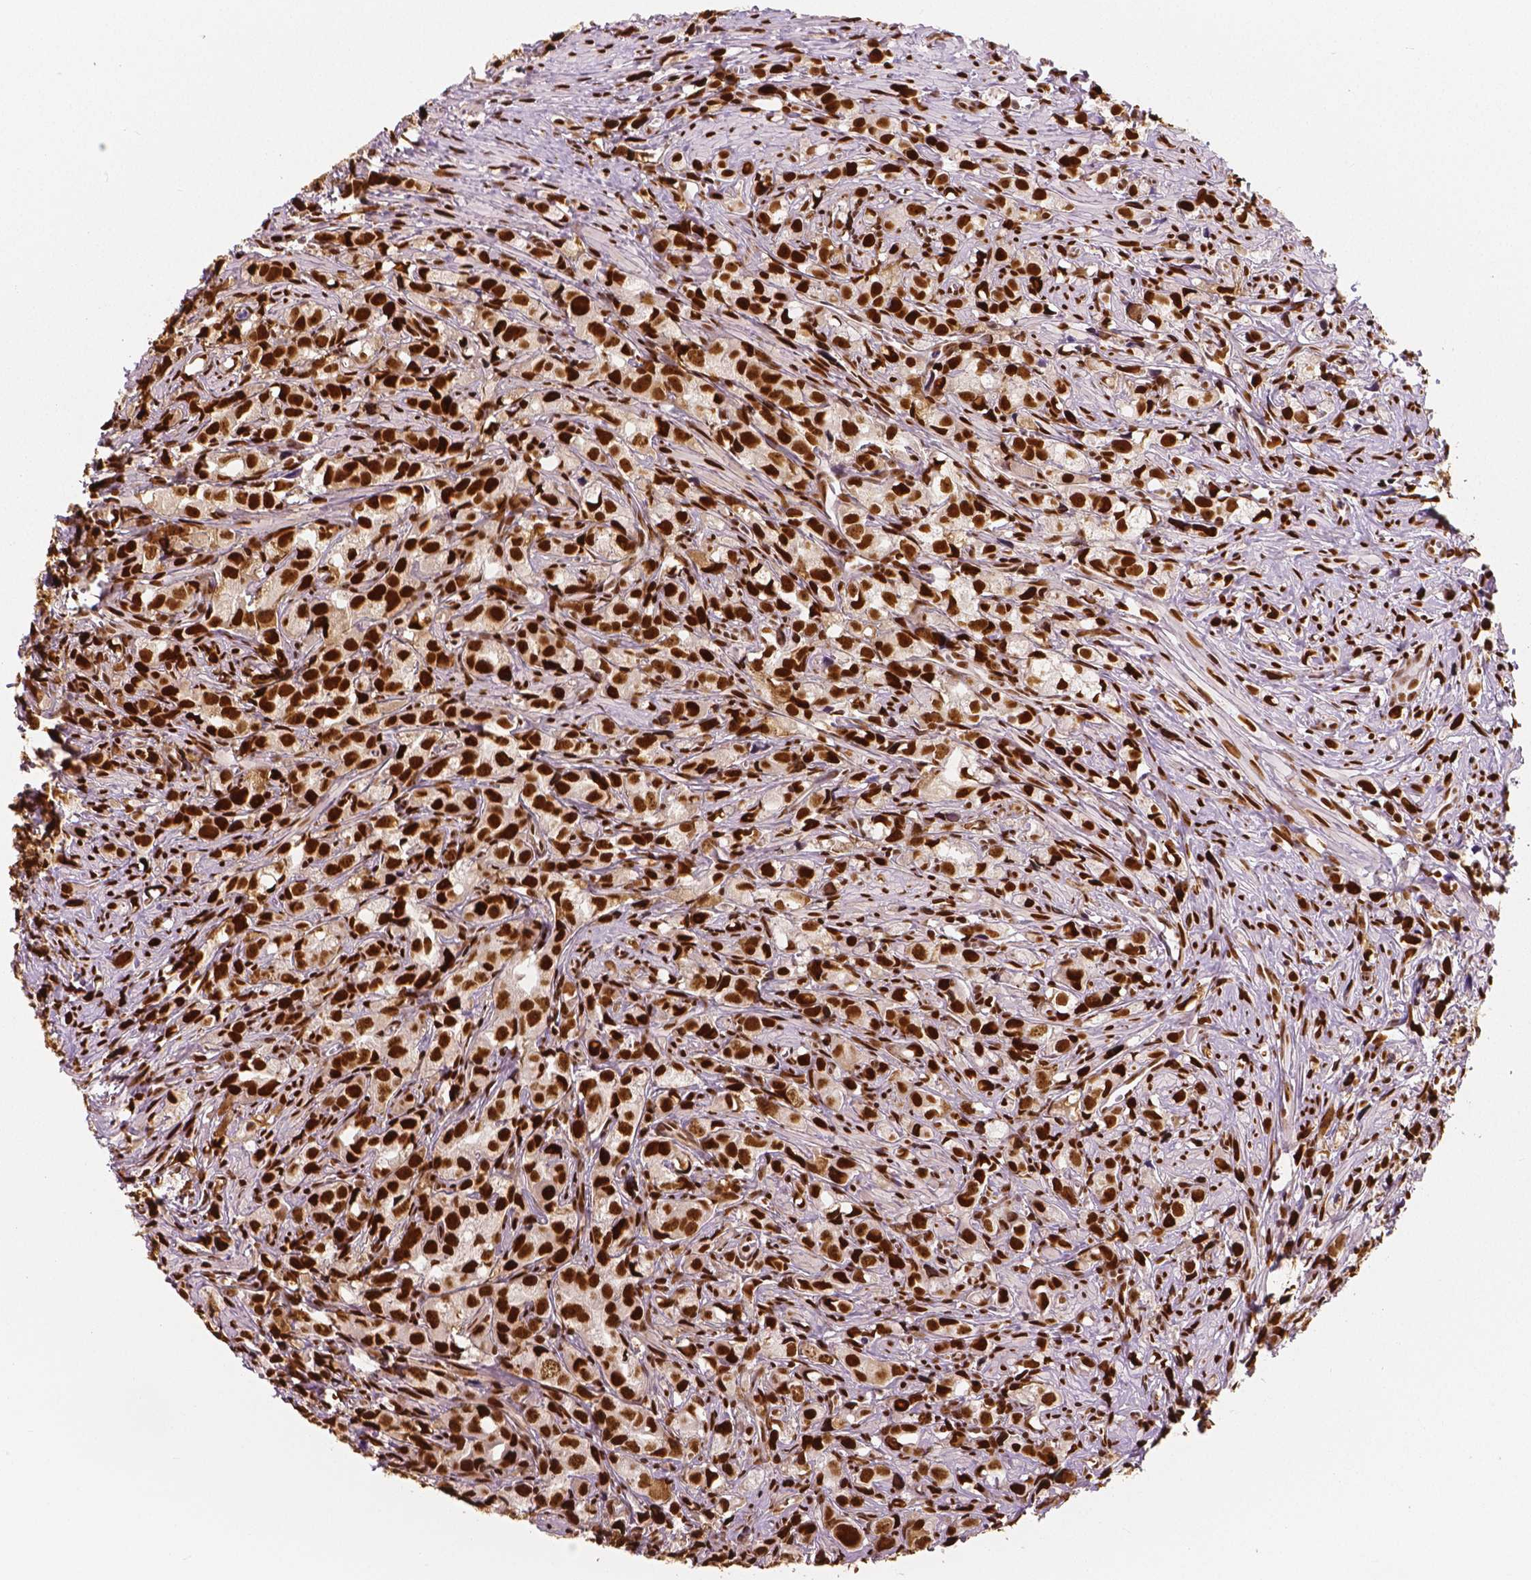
{"staining": {"intensity": "strong", "quantity": ">75%", "location": "nuclear"}, "tissue": "prostate cancer", "cell_type": "Tumor cells", "image_type": "cancer", "snomed": [{"axis": "morphology", "description": "Adenocarcinoma, High grade"}, {"axis": "topography", "description": "Prostate"}], "caption": "Prostate cancer (high-grade adenocarcinoma) stained with a brown dye exhibits strong nuclear positive expression in about >75% of tumor cells.", "gene": "NUCKS1", "patient": {"sex": "male", "age": 75}}